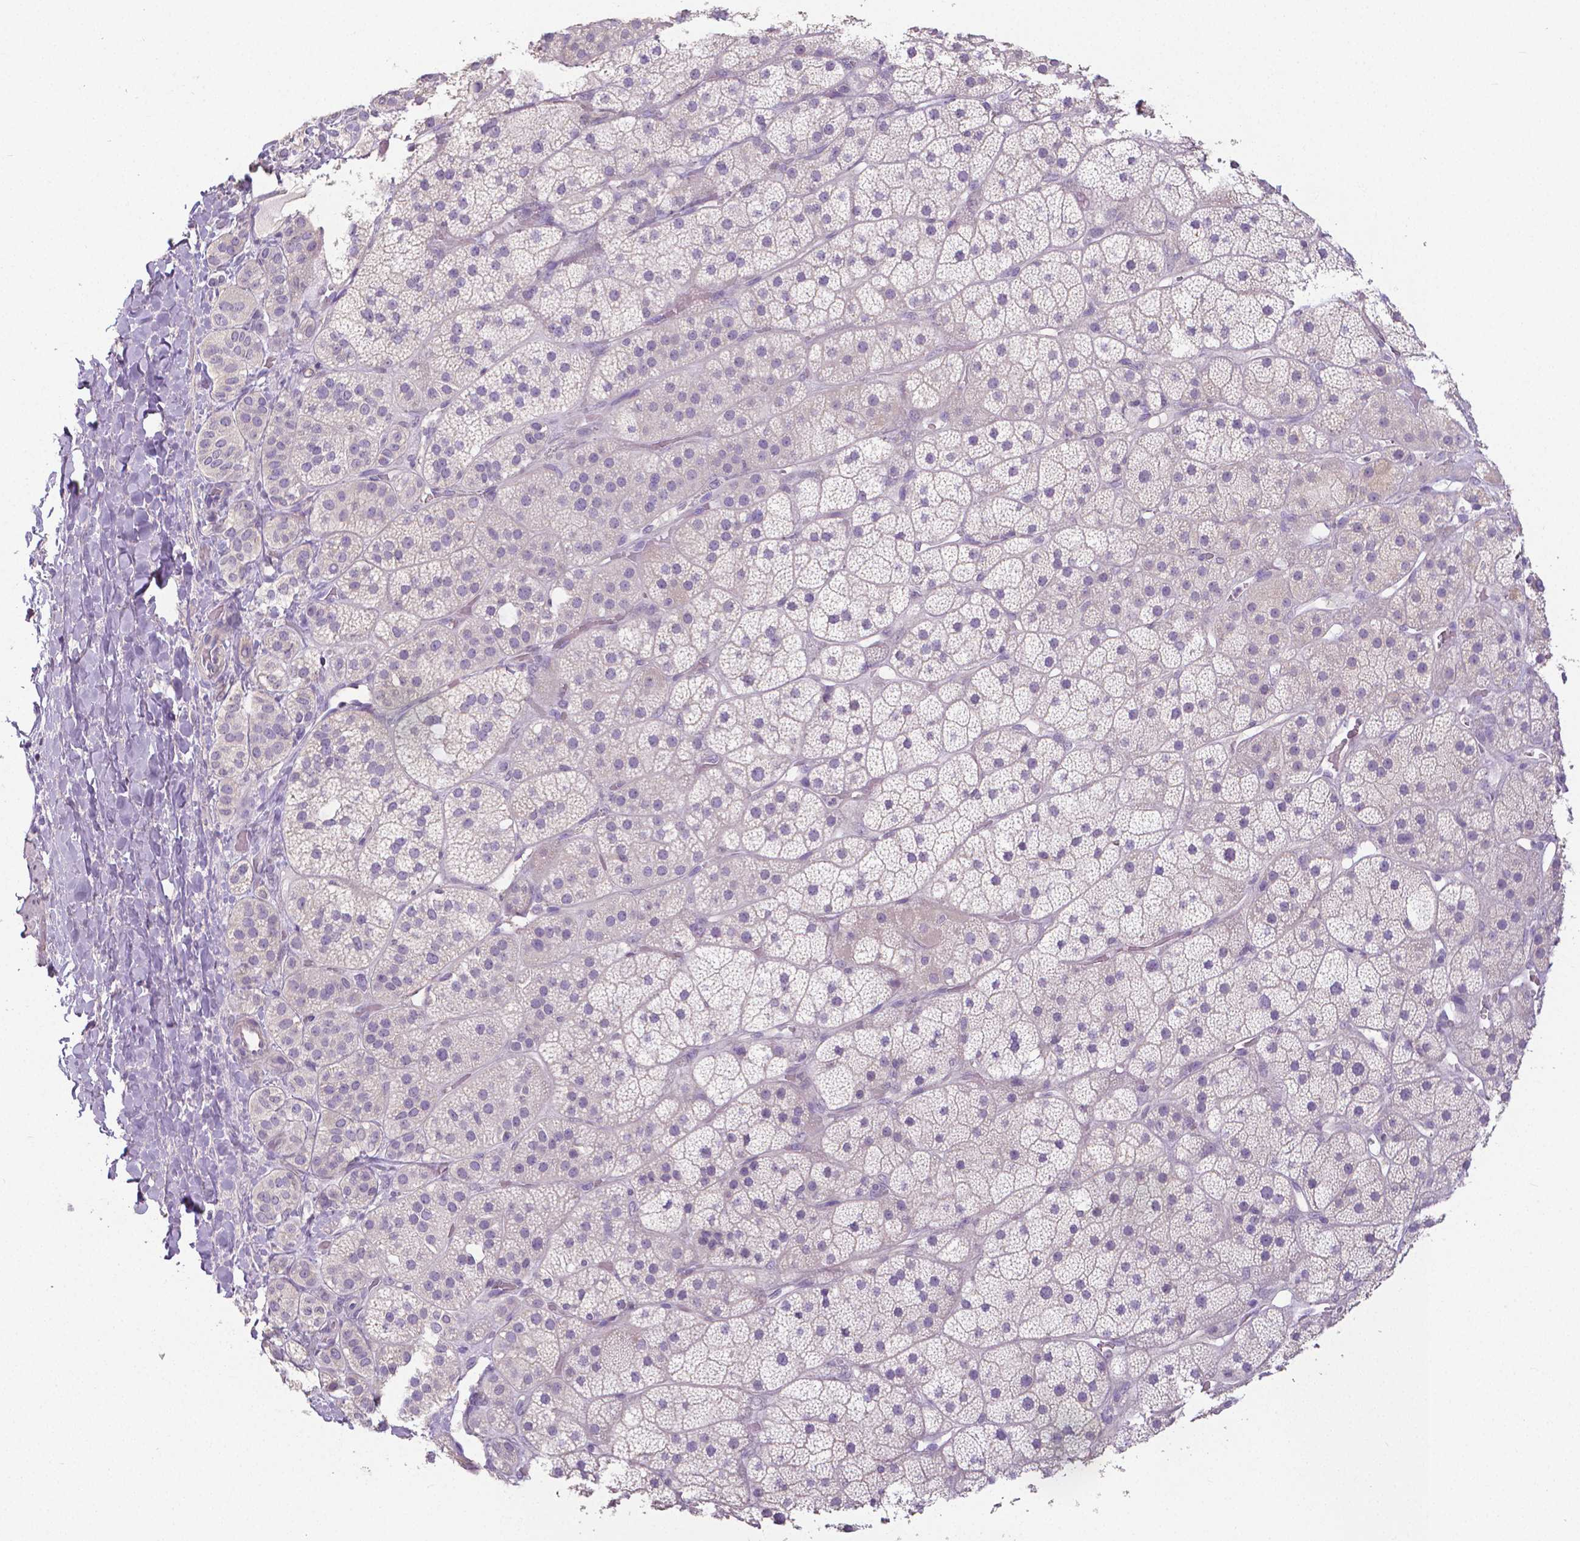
{"staining": {"intensity": "negative", "quantity": "none", "location": "none"}, "tissue": "adrenal gland", "cell_type": "Glandular cells", "image_type": "normal", "snomed": [{"axis": "morphology", "description": "Normal tissue, NOS"}, {"axis": "topography", "description": "Adrenal gland"}], "caption": "Human adrenal gland stained for a protein using immunohistochemistry shows no positivity in glandular cells.", "gene": "CRMP1", "patient": {"sex": "male", "age": 57}}